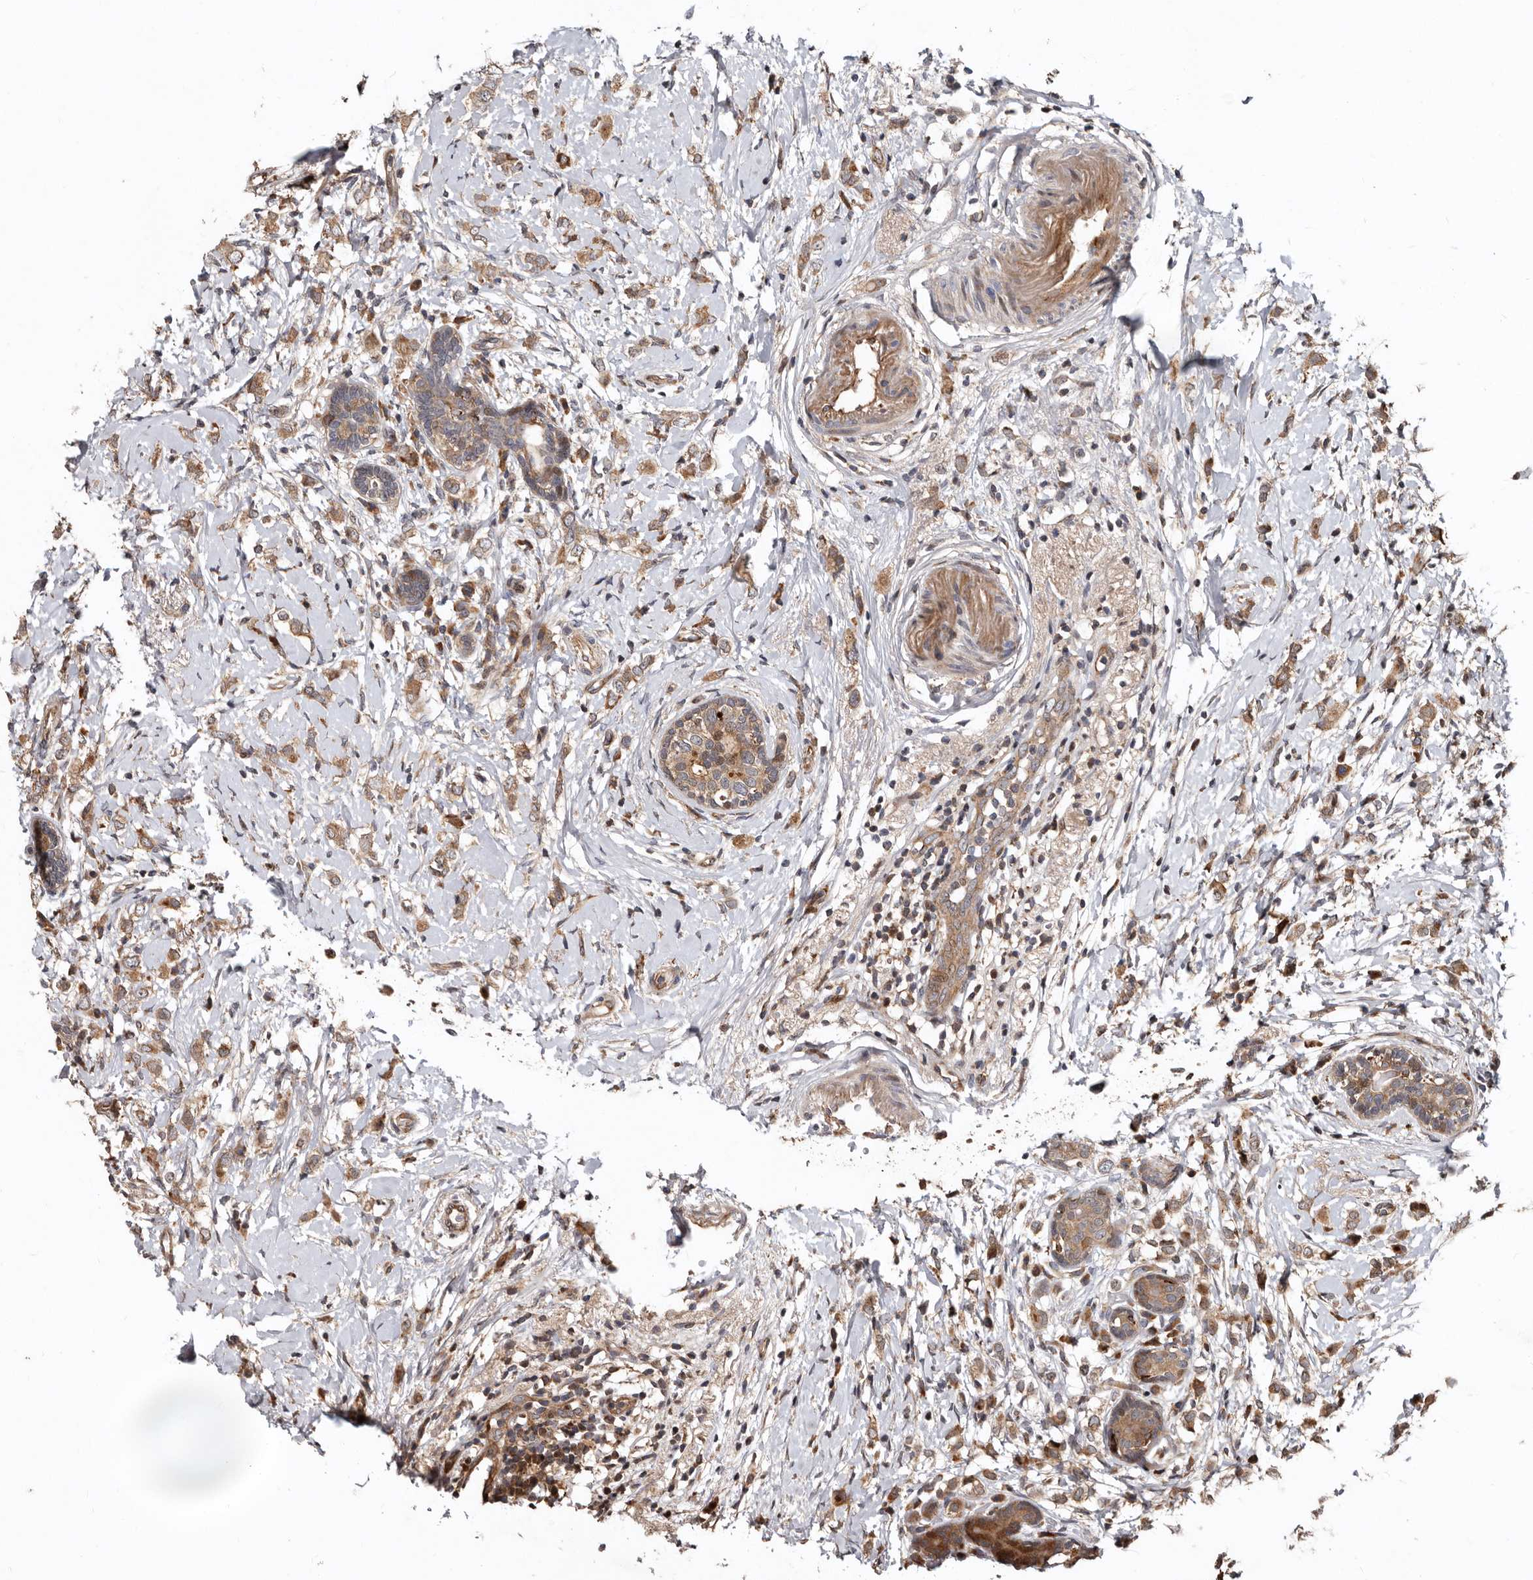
{"staining": {"intensity": "moderate", "quantity": ">75%", "location": "cytoplasmic/membranous"}, "tissue": "breast cancer", "cell_type": "Tumor cells", "image_type": "cancer", "snomed": [{"axis": "morphology", "description": "Normal tissue, NOS"}, {"axis": "morphology", "description": "Lobular carcinoma"}, {"axis": "topography", "description": "Breast"}], "caption": "Breast cancer (lobular carcinoma) stained for a protein (brown) demonstrates moderate cytoplasmic/membranous positive staining in about >75% of tumor cells.", "gene": "WEE2", "patient": {"sex": "female", "age": 47}}